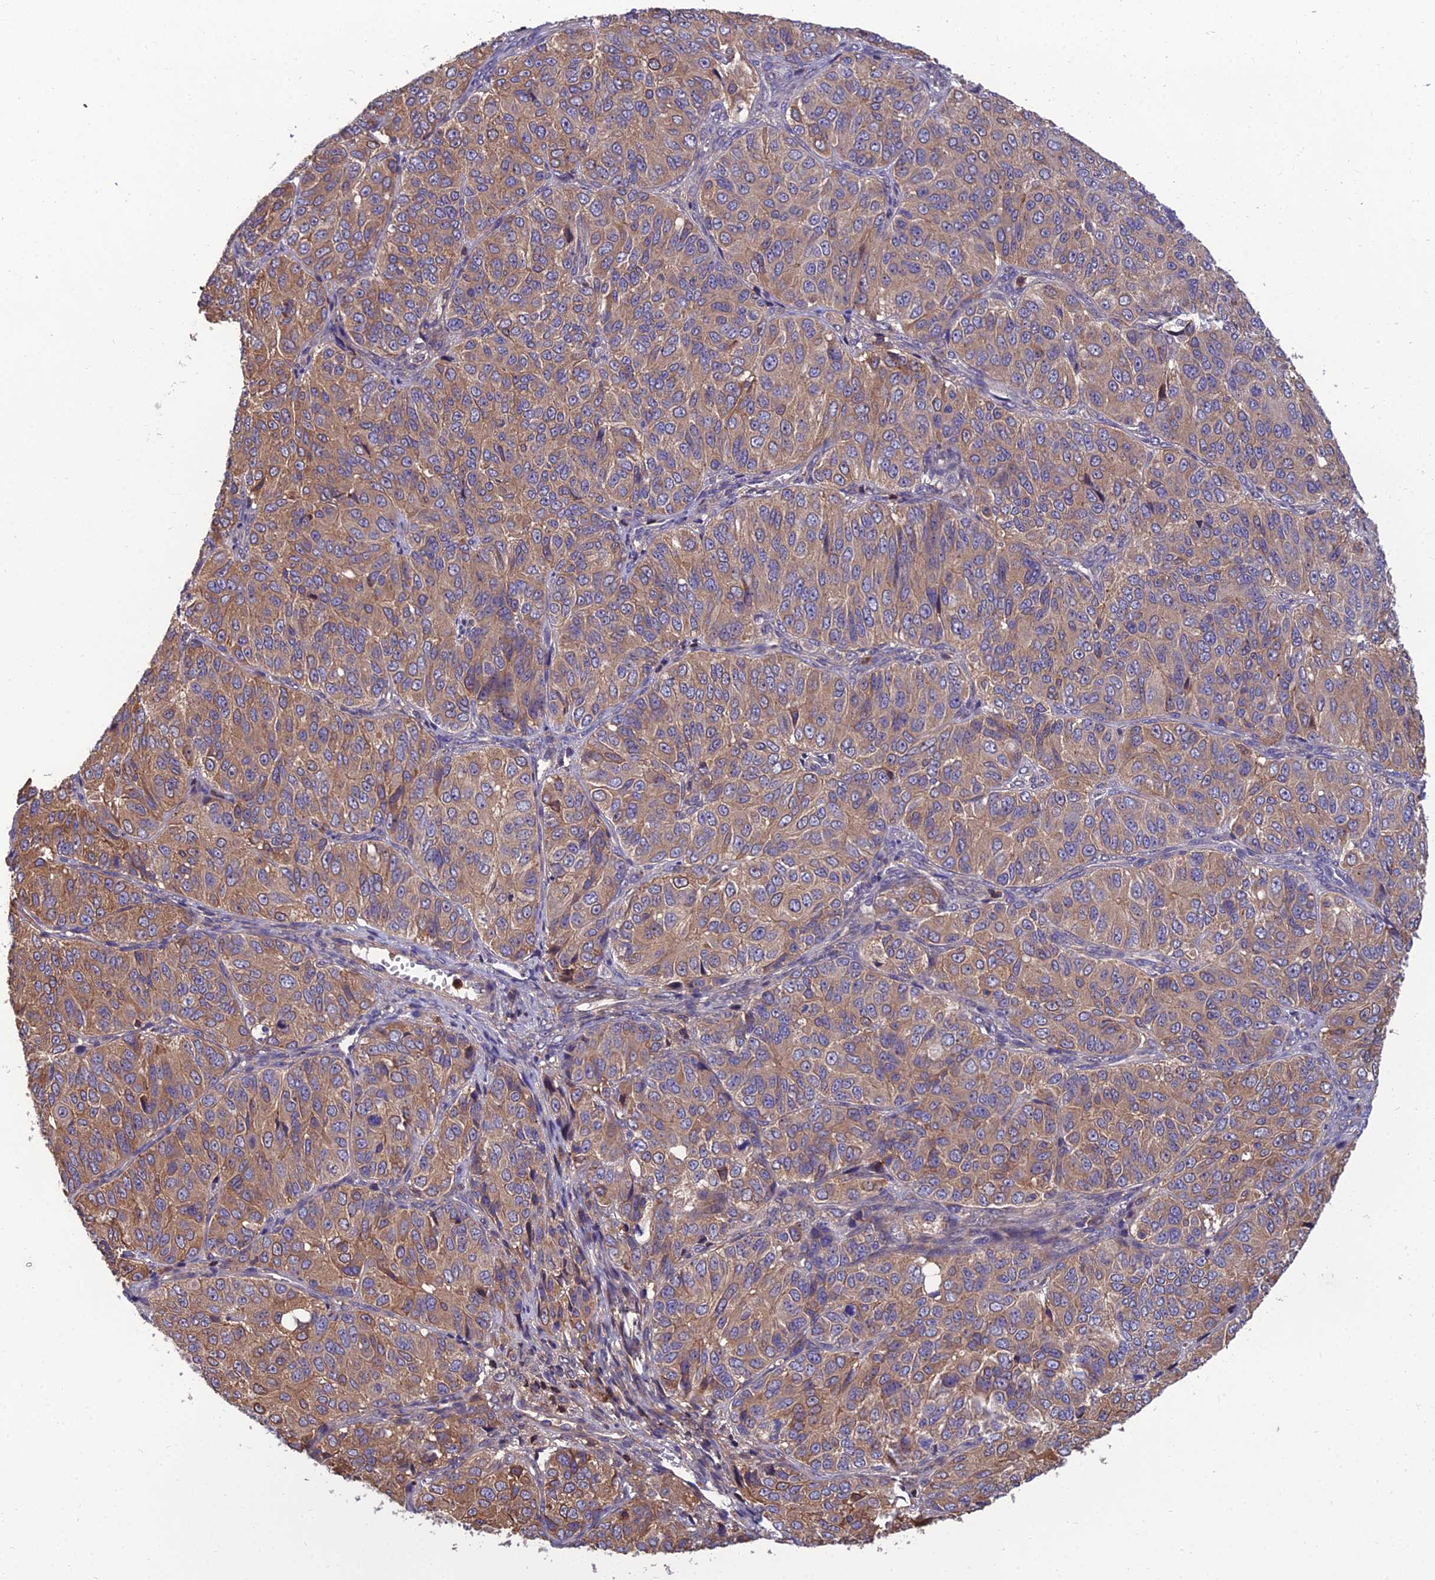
{"staining": {"intensity": "moderate", "quantity": ">75%", "location": "cytoplasmic/membranous"}, "tissue": "ovarian cancer", "cell_type": "Tumor cells", "image_type": "cancer", "snomed": [{"axis": "morphology", "description": "Carcinoma, endometroid"}, {"axis": "topography", "description": "Ovary"}], "caption": "Tumor cells demonstrate medium levels of moderate cytoplasmic/membranous expression in about >75% of cells in ovarian endometroid carcinoma.", "gene": "UMAD1", "patient": {"sex": "female", "age": 51}}